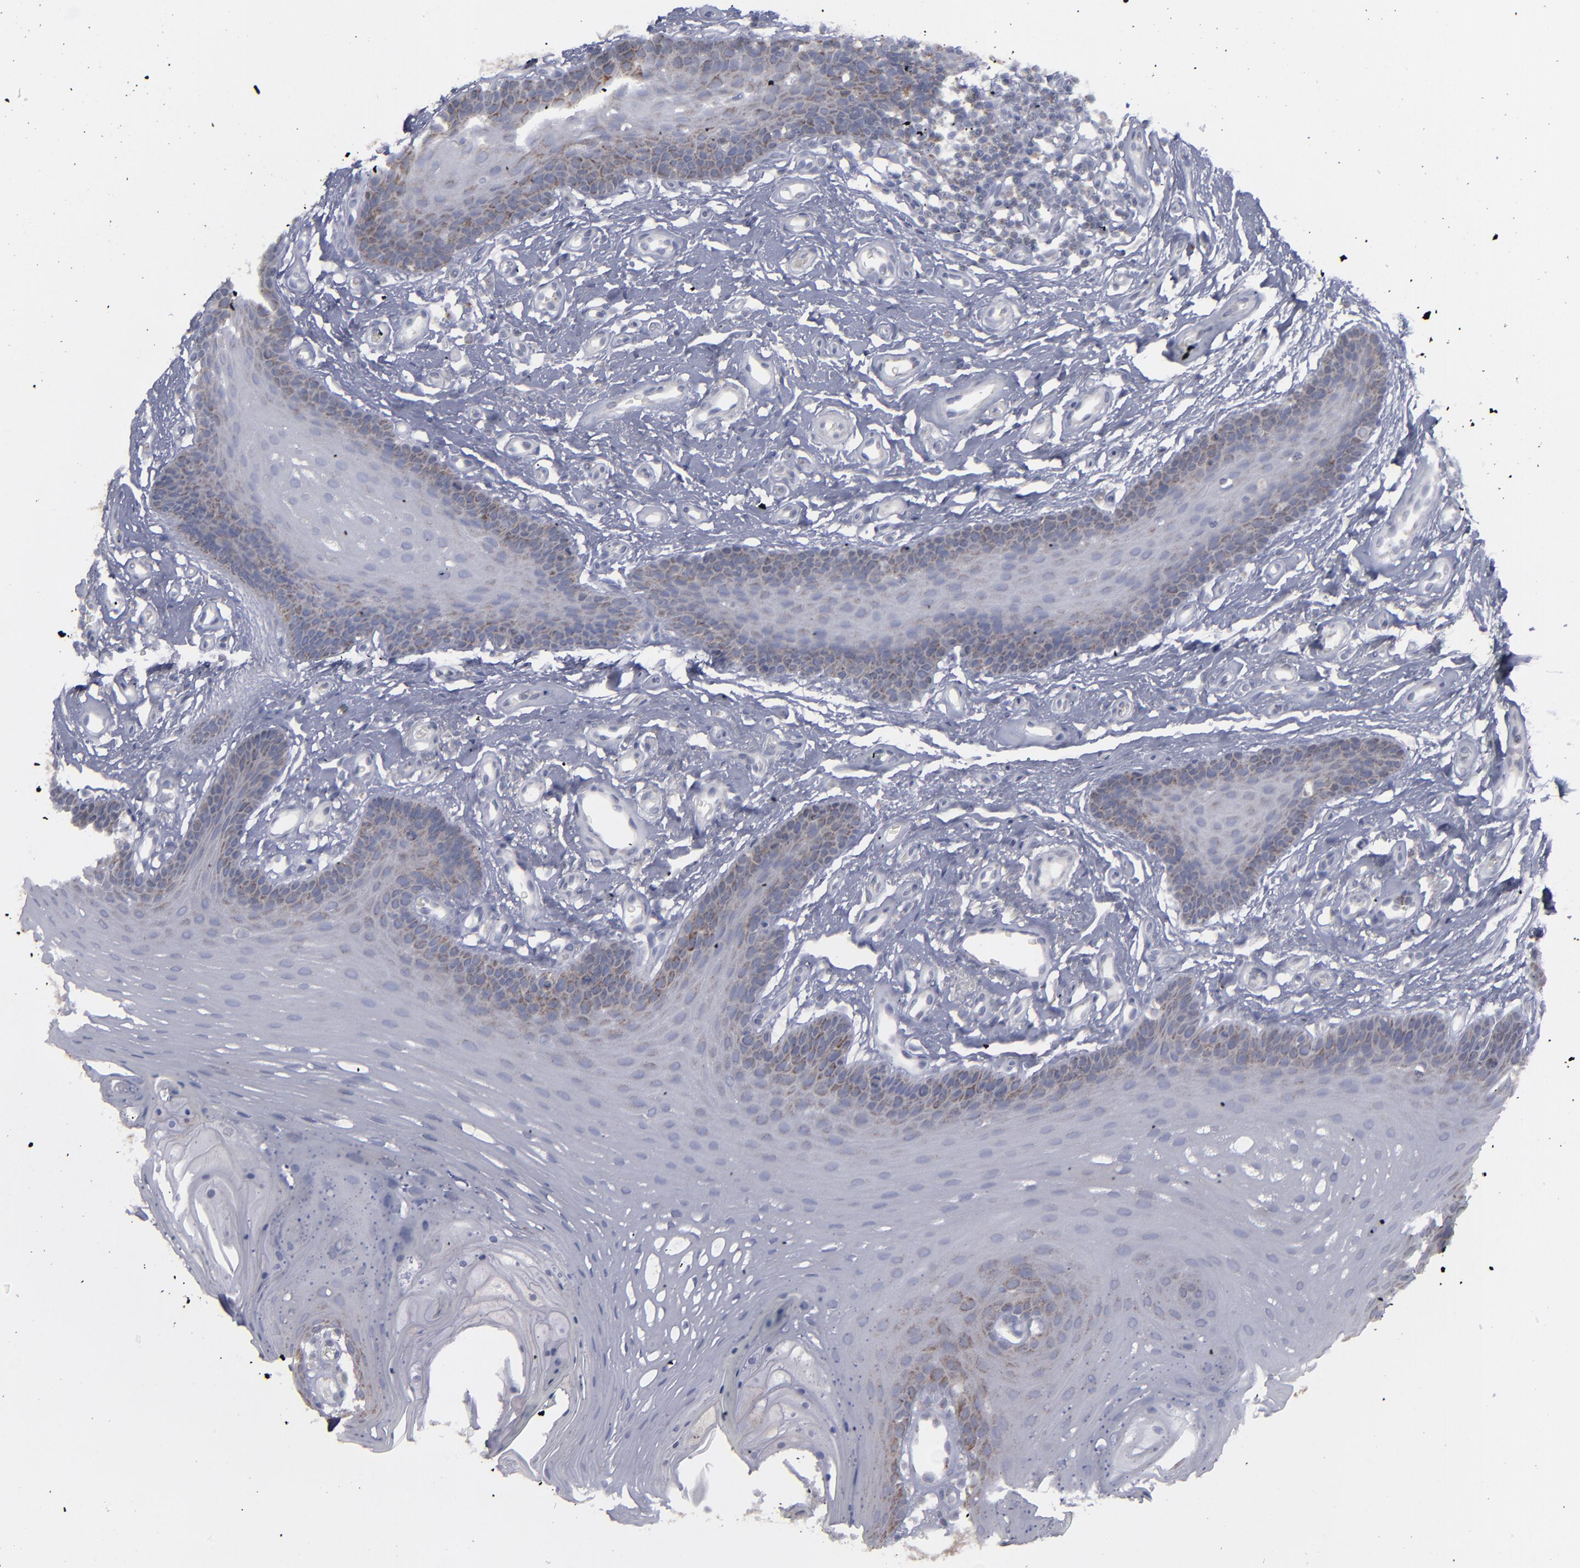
{"staining": {"intensity": "moderate", "quantity": "25%-75%", "location": "cytoplasmic/membranous"}, "tissue": "oral mucosa", "cell_type": "Squamous epithelial cells", "image_type": "normal", "snomed": [{"axis": "morphology", "description": "Normal tissue, NOS"}, {"axis": "topography", "description": "Oral tissue"}], "caption": "Immunohistochemistry photomicrograph of normal oral mucosa: oral mucosa stained using immunohistochemistry (IHC) reveals medium levels of moderate protein expression localized specifically in the cytoplasmic/membranous of squamous epithelial cells, appearing as a cytoplasmic/membranous brown color.", "gene": "MYOM2", "patient": {"sex": "male", "age": 62}}